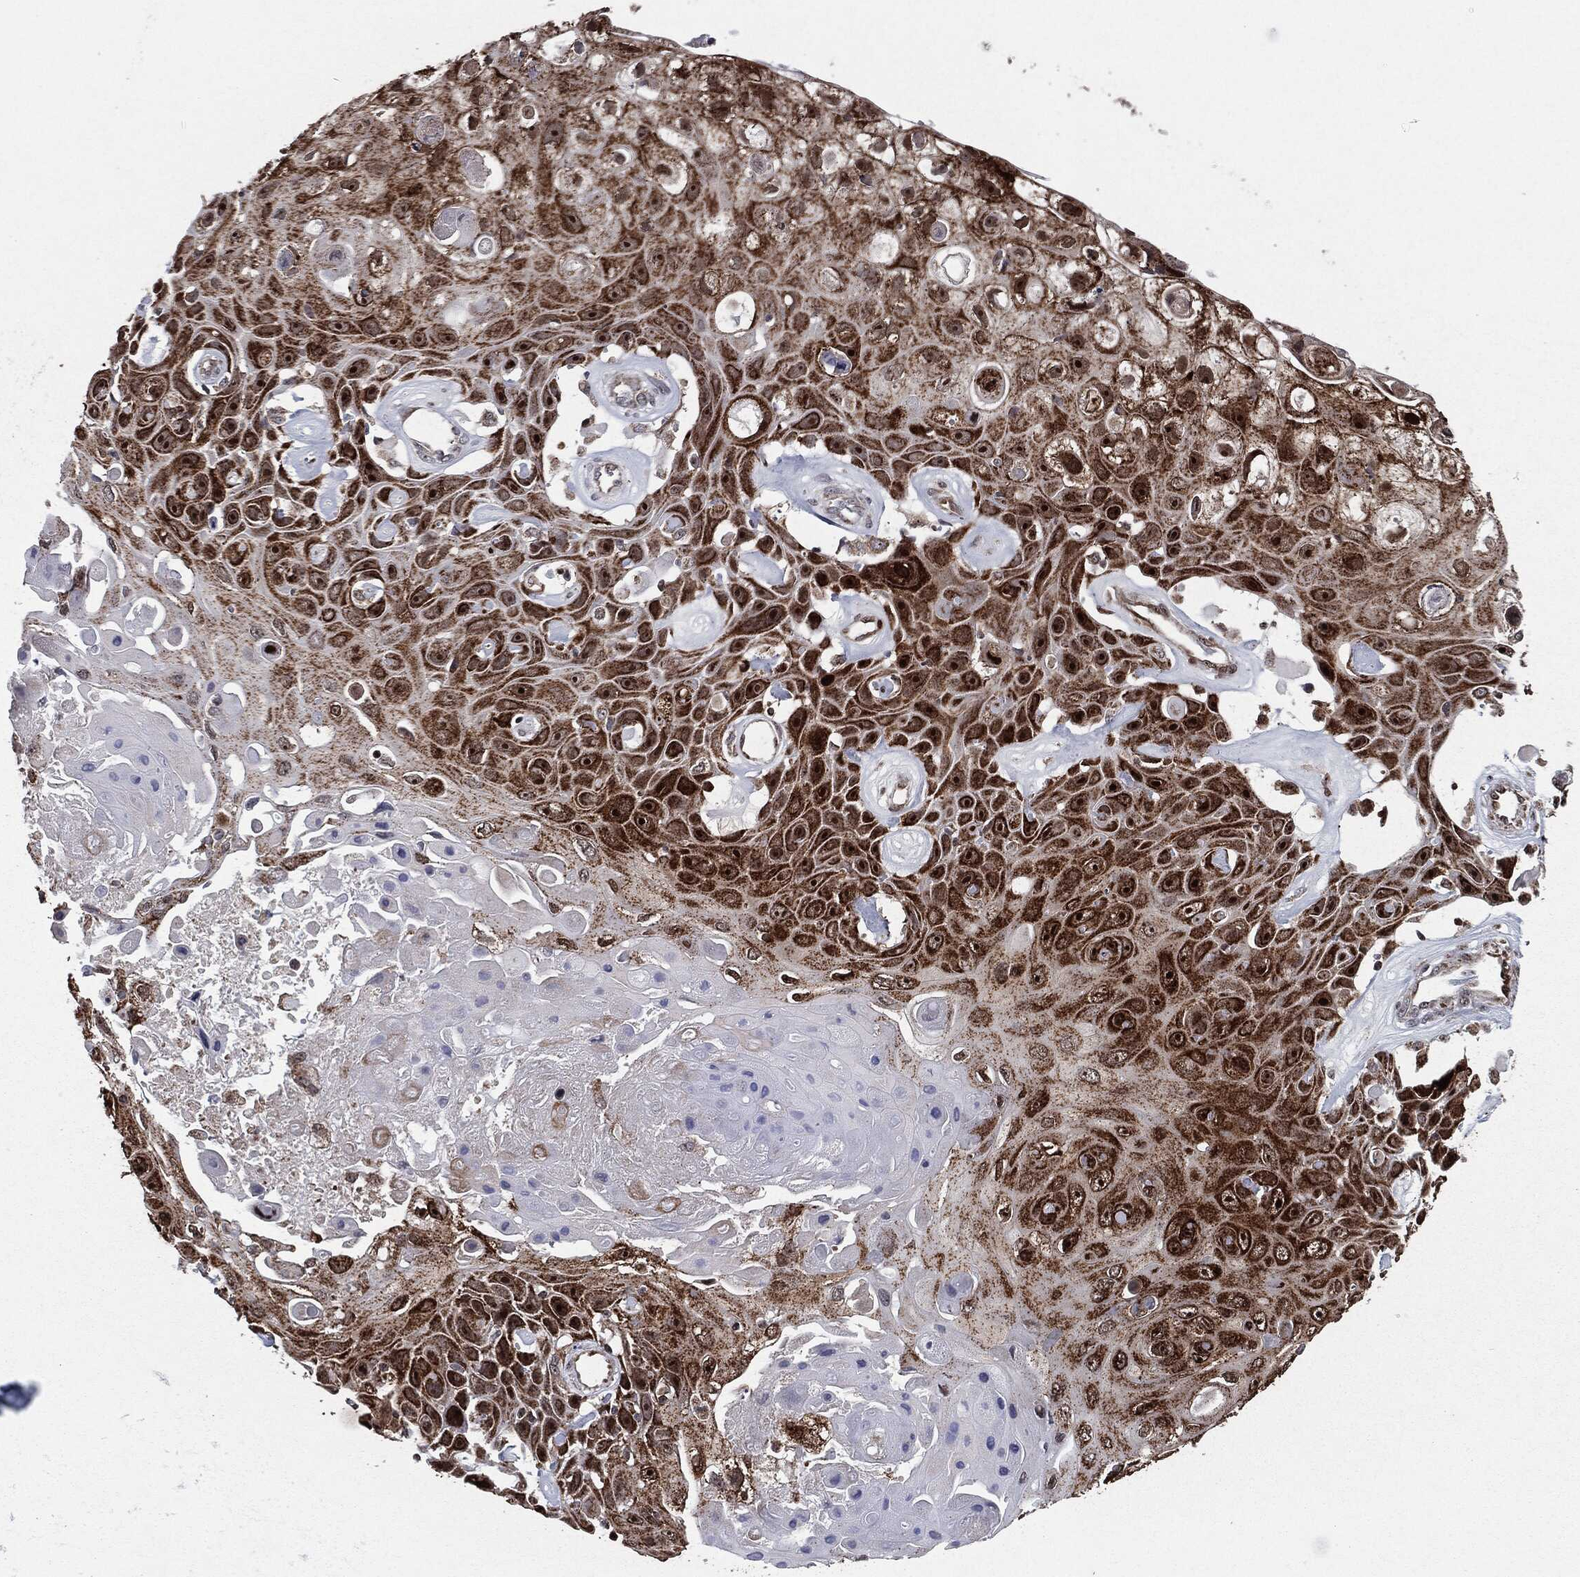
{"staining": {"intensity": "strong", "quantity": ">75%", "location": "cytoplasmic/membranous,nuclear"}, "tissue": "skin cancer", "cell_type": "Tumor cells", "image_type": "cancer", "snomed": [{"axis": "morphology", "description": "Squamous cell carcinoma, NOS"}, {"axis": "topography", "description": "Skin"}], "caption": "A high amount of strong cytoplasmic/membranous and nuclear positivity is seen in approximately >75% of tumor cells in skin cancer (squamous cell carcinoma) tissue. (DAB (3,3'-diaminobenzidine) = brown stain, brightfield microscopy at high magnification).", "gene": "CHCHD2", "patient": {"sex": "male", "age": 82}}